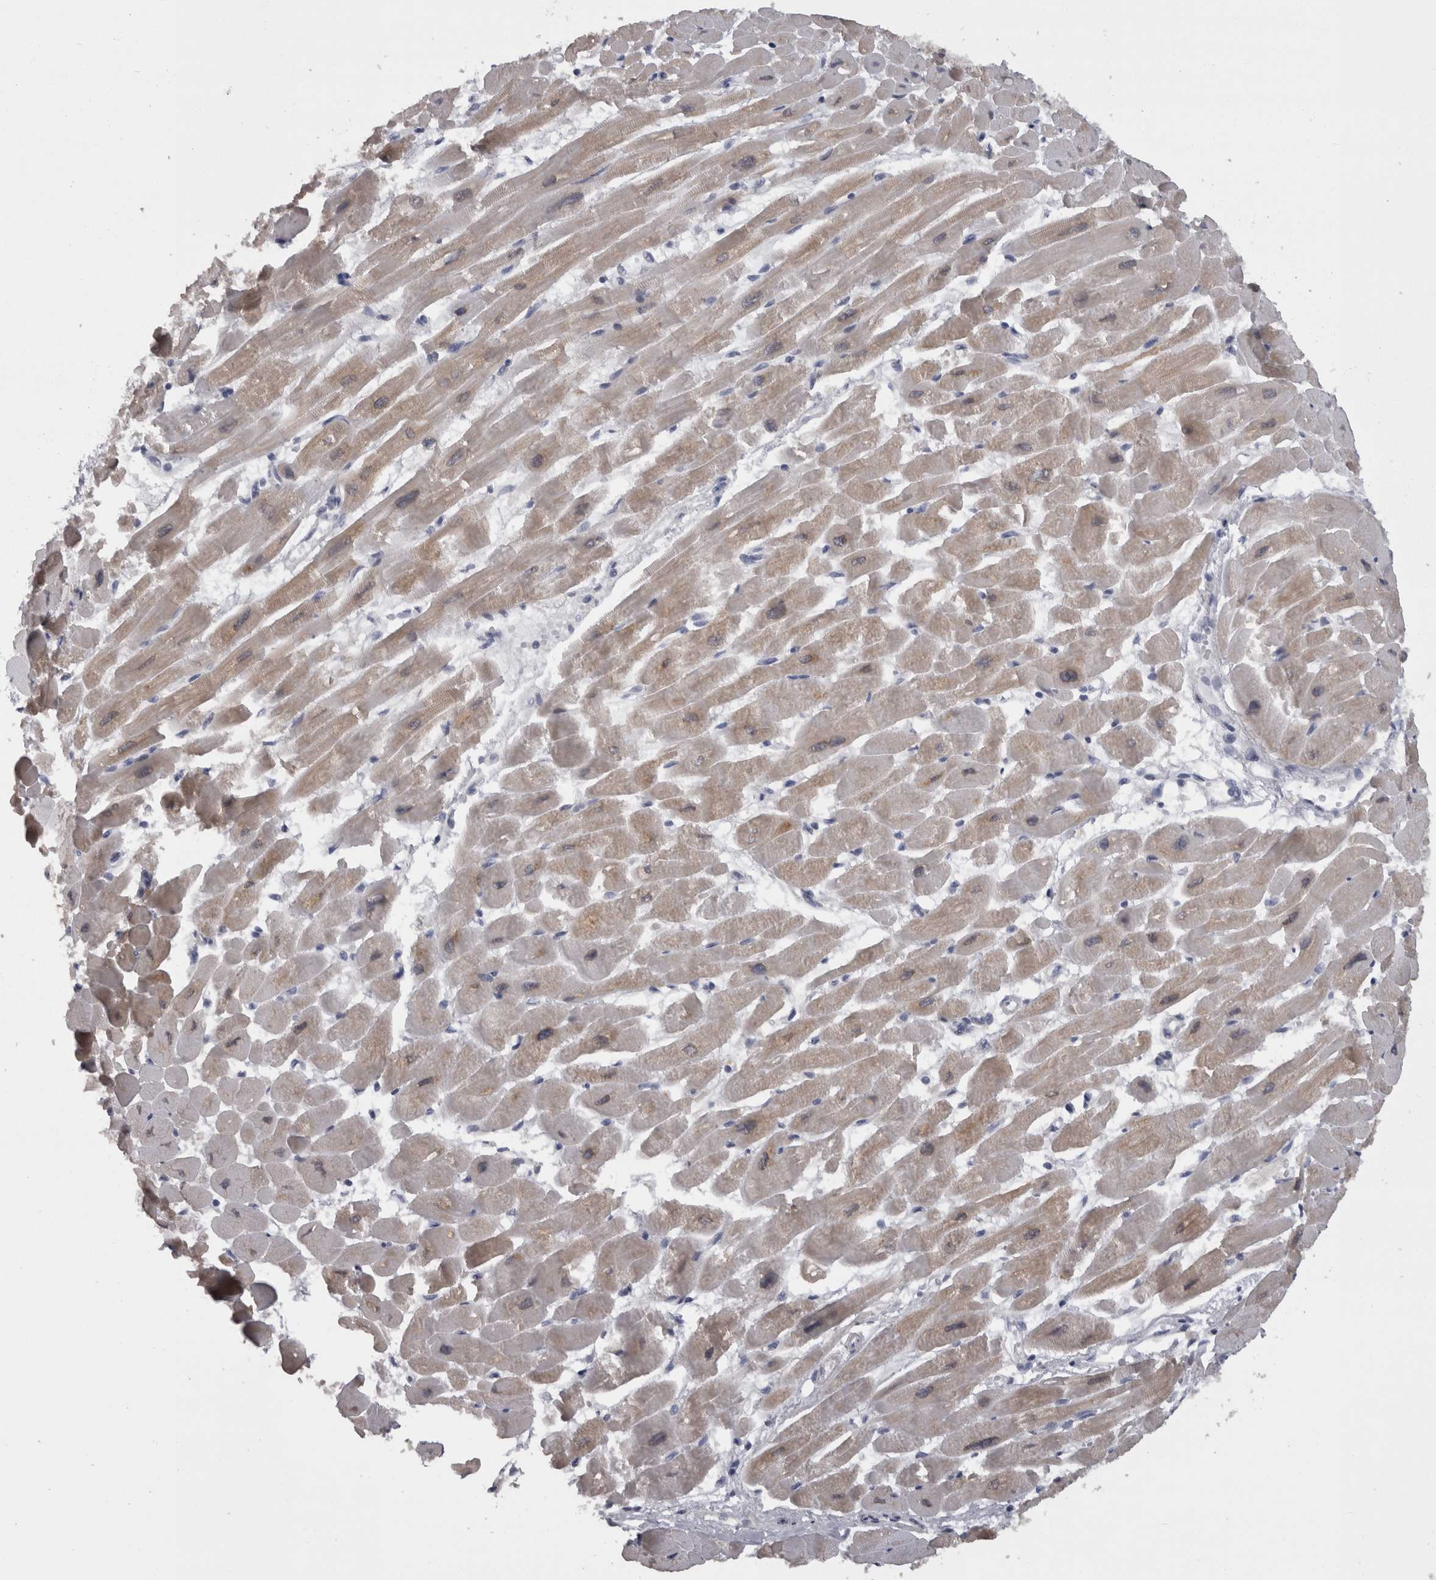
{"staining": {"intensity": "moderate", "quantity": ">75%", "location": "cytoplasmic/membranous,nuclear"}, "tissue": "heart muscle", "cell_type": "Cardiomyocytes", "image_type": "normal", "snomed": [{"axis": "morphology", "description": "Normal tissue, NOS"}, {"axis": "topography", "description": "Heart"}], "caption": "A micrograph of human heart muscle stained for a protein exhibits moderate cytoplasmic/membranous,nuclear brown staining in cardiomyocytes. Ihc stains the protein of interest in brown and the nuclei are stained blue.", "gene": "CAMK2D", "patient": {"sex": "female", "age": 54}}